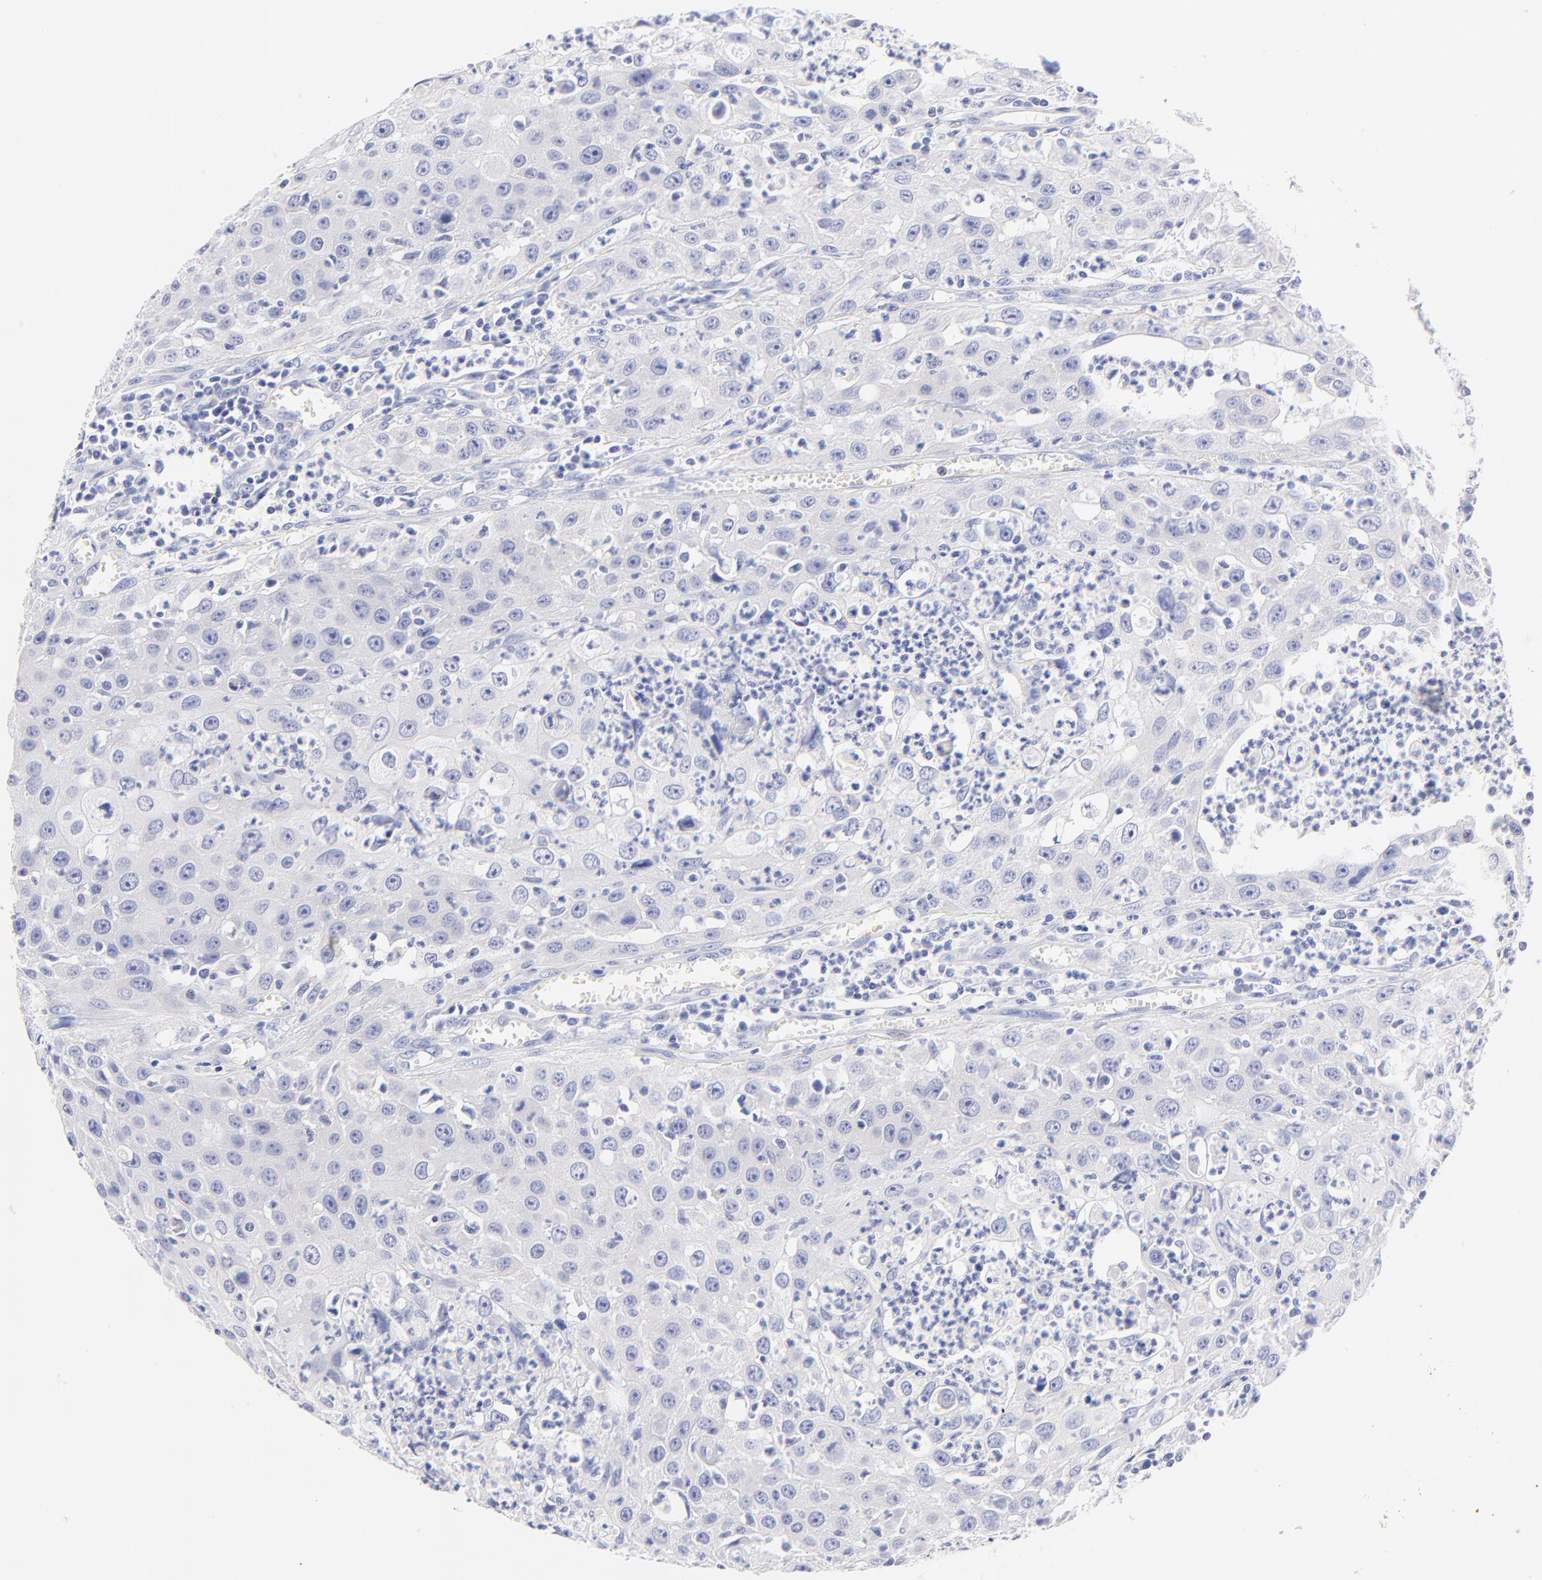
{"staining": {"intensity": "negative", "quantity": "none", "location": "none"}, "tissue": "urothelial cancer", "cell_type": "Tumor cells", "image_type": "cancer", "snomed": [{"axis": "morphology", "description": "Urothelial carcinoma, High grade"}, {"axis": "topography", "description": "Urinary bladder"}], "caption": "This is an IHC image of human high-grade urothelial carcinoma. There is no expression in tumor cells.", "gene": "EBP", "patient": {"sex": "male", "age": 66}}